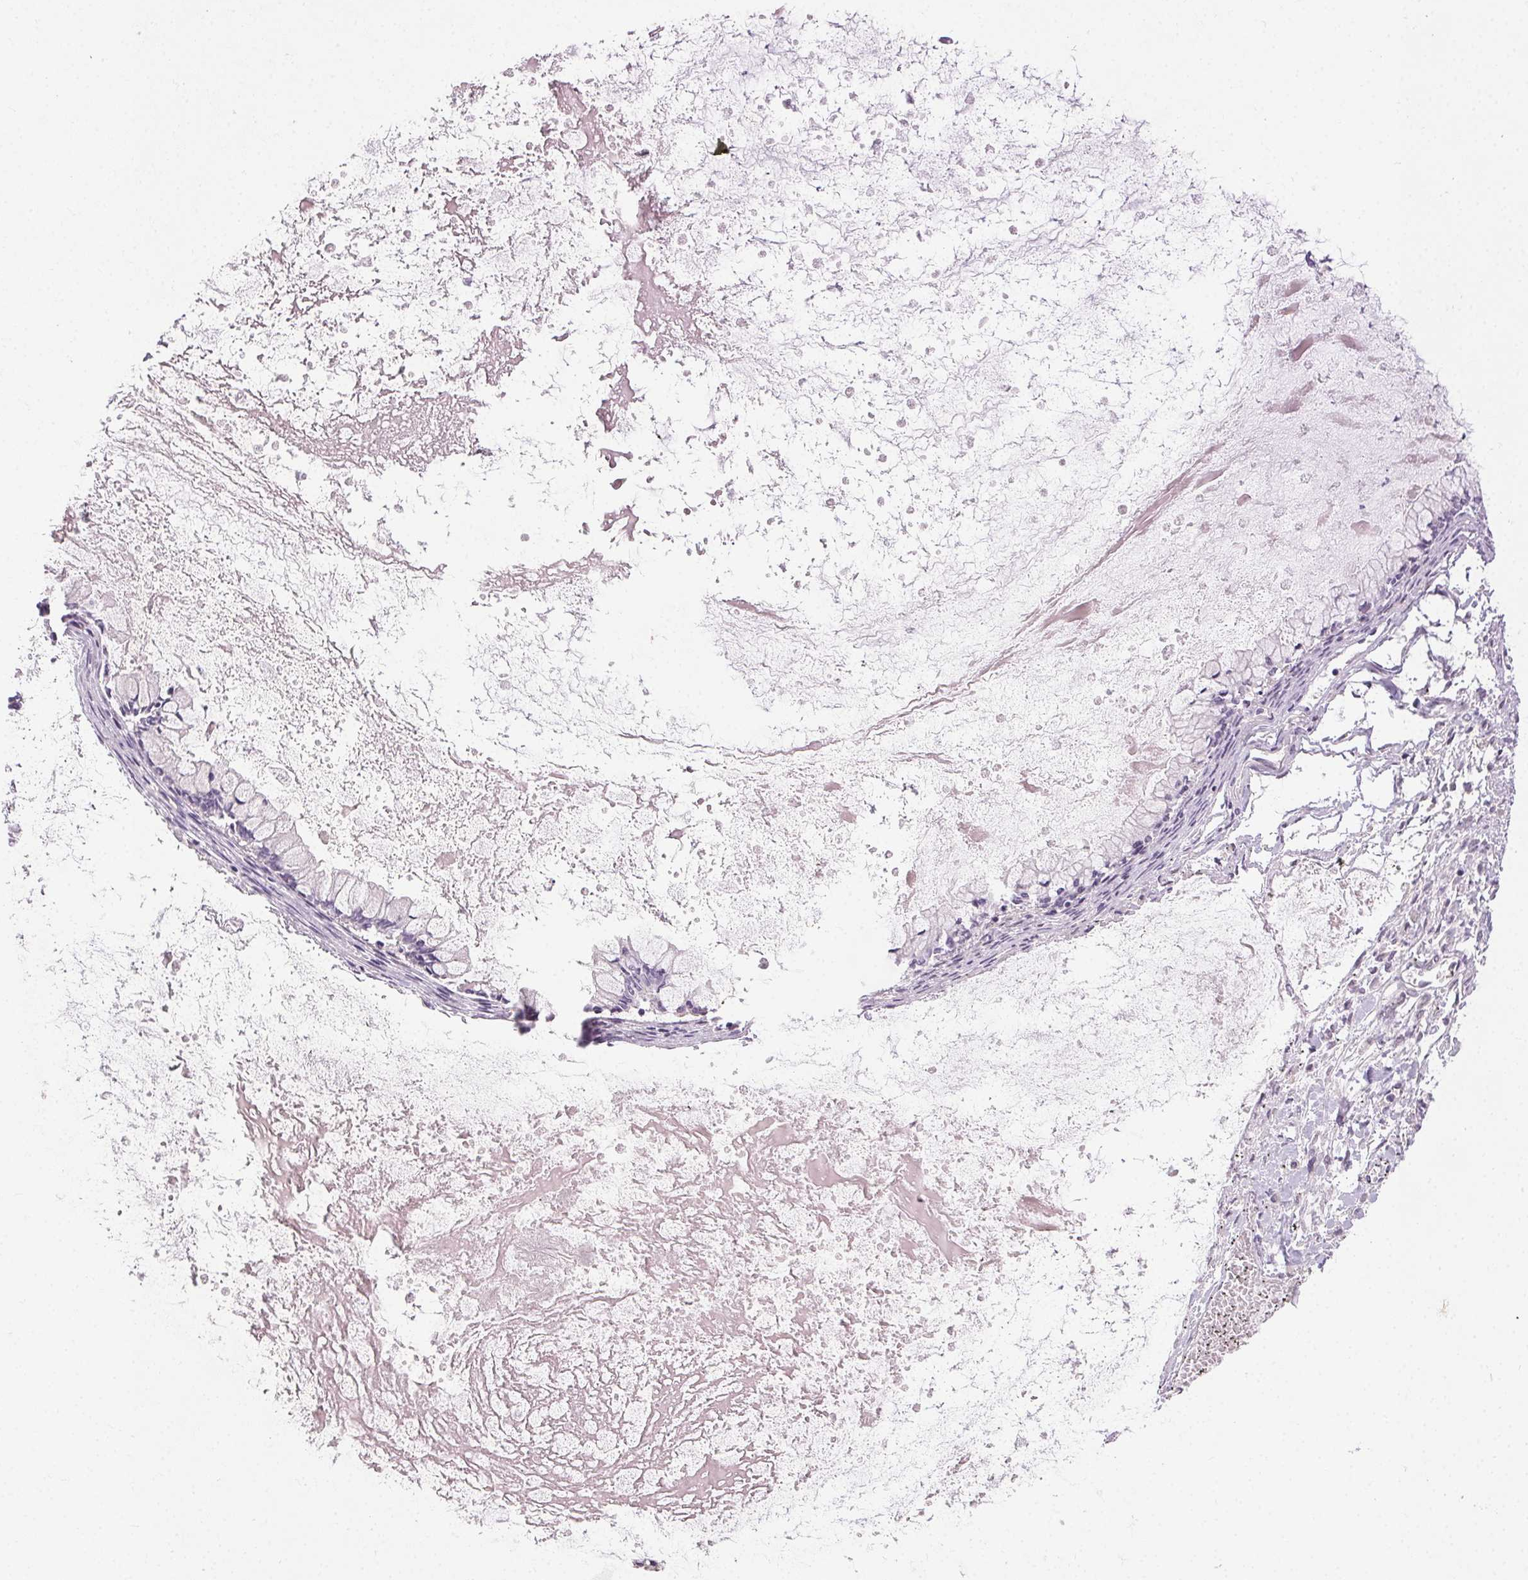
{"staining": {"intensity": "negative", "quantity": "none", "location": "none"}, "tissue": "ovarian cancer", "cell_type": "Tumor cells", "image_type": "cancer", "snomed": [{"axis": "morphology", "description": "Cystadenocarcinoma, mucinous, NOS"}, {"axis": "topography", "description": "Ovary"}], "caption": "The photomicrograph demonstrates no significant expression in tumor cells of mucinous cystadenocarcinoma (ovarian).", "gene": "FAM168A", "patient": {"sex": "female", "age": 67}}